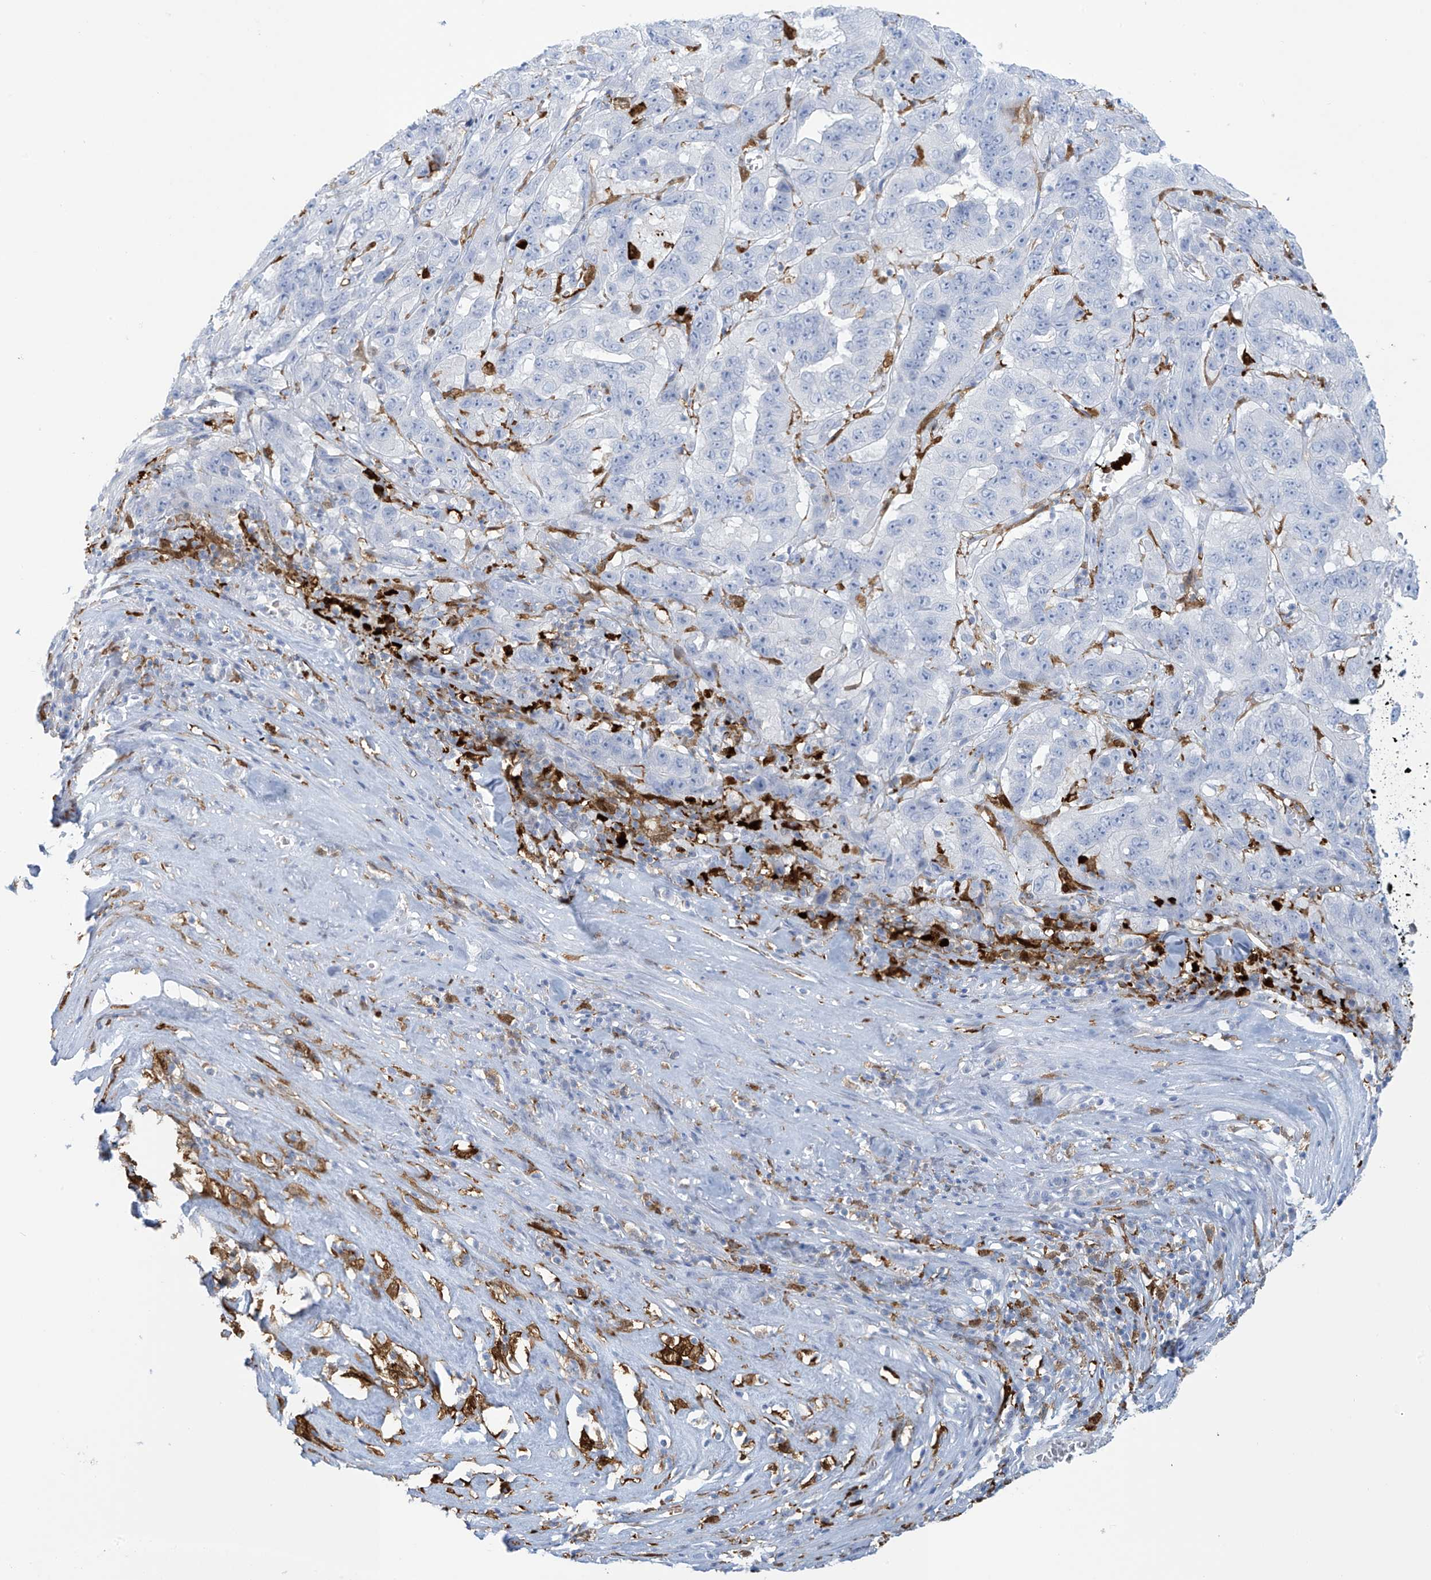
{"staining": {"intensity": "negative", "quantity": "none", "location": "none"}, "tissue": "pancreatic cancer", "cell_type": "Tumor cells", "image_type": "cancer", "snomed": [{"axis": "morphology", "description": "Adenocarcinoma, NOS"}, {"axis": "topography", "description": "Pancreas"}], "caption": "An immunohistochemistry image of pancreatic cancer (adenocarcinoma) is shown. There is no staining in tumor cells of pancreatic cancer (adenocarcinoma).", "gene": "TRMT2B", "patient": {"sex": "male", "age": 63}}